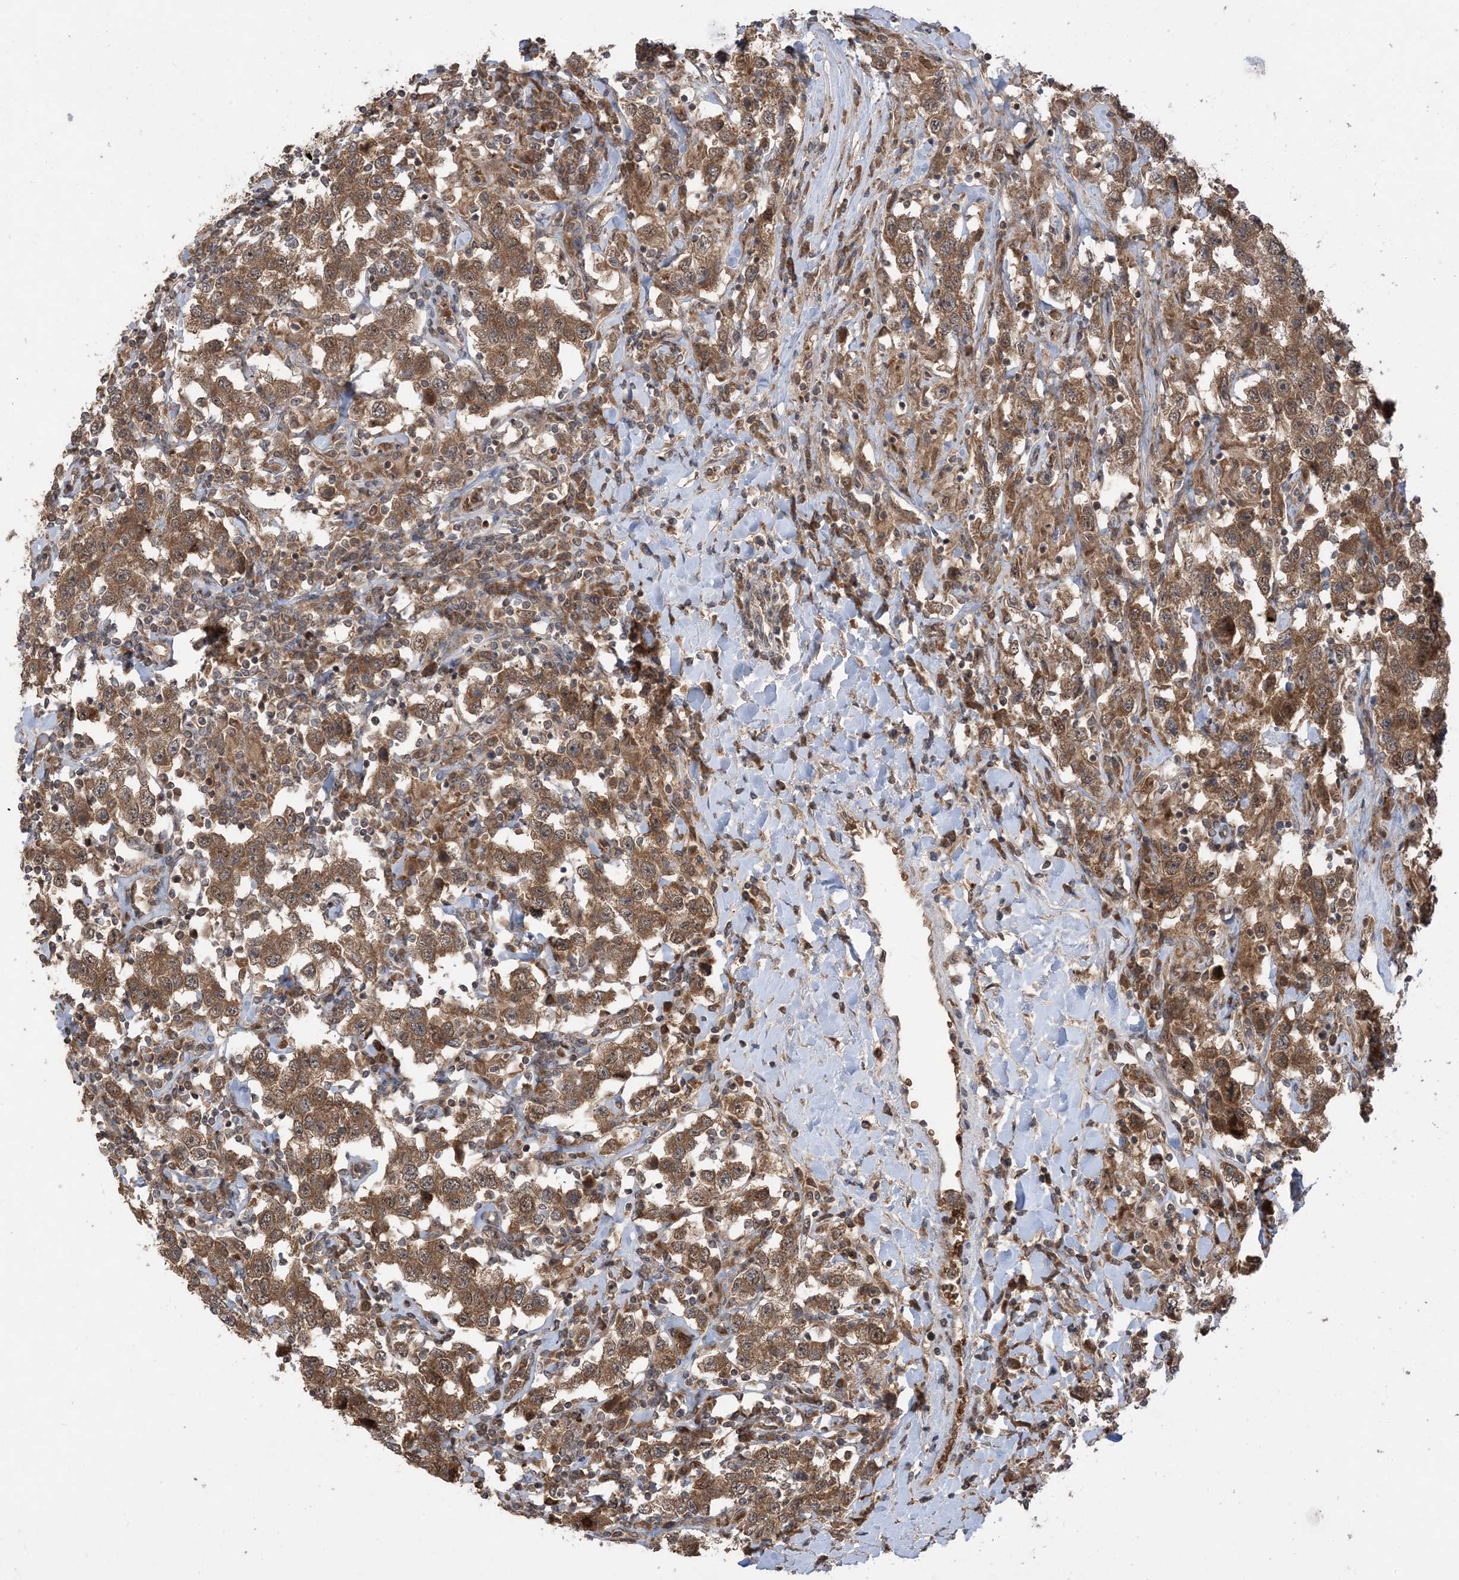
{"staining": {"intensity": "strong", "quantity": ">75%", "location": "cytoplasmic/membranous"}, "tissue": "testis cancer", "cell_type": "Tumor cells", "image_type": "cancer", "snomed": [{"axis": "morphology", "description": "Seminoma, NOS"}, {"axis": "topography", "description": "Testis"}], "caption": "Immunohistochemical staining of seminoma (testis) displays high levels of strong cytoplasmic/membranous positivity in about >75% of tumor cells.", "gene": "PUSL1", "patient": {"sex": "male", "age": 41}}